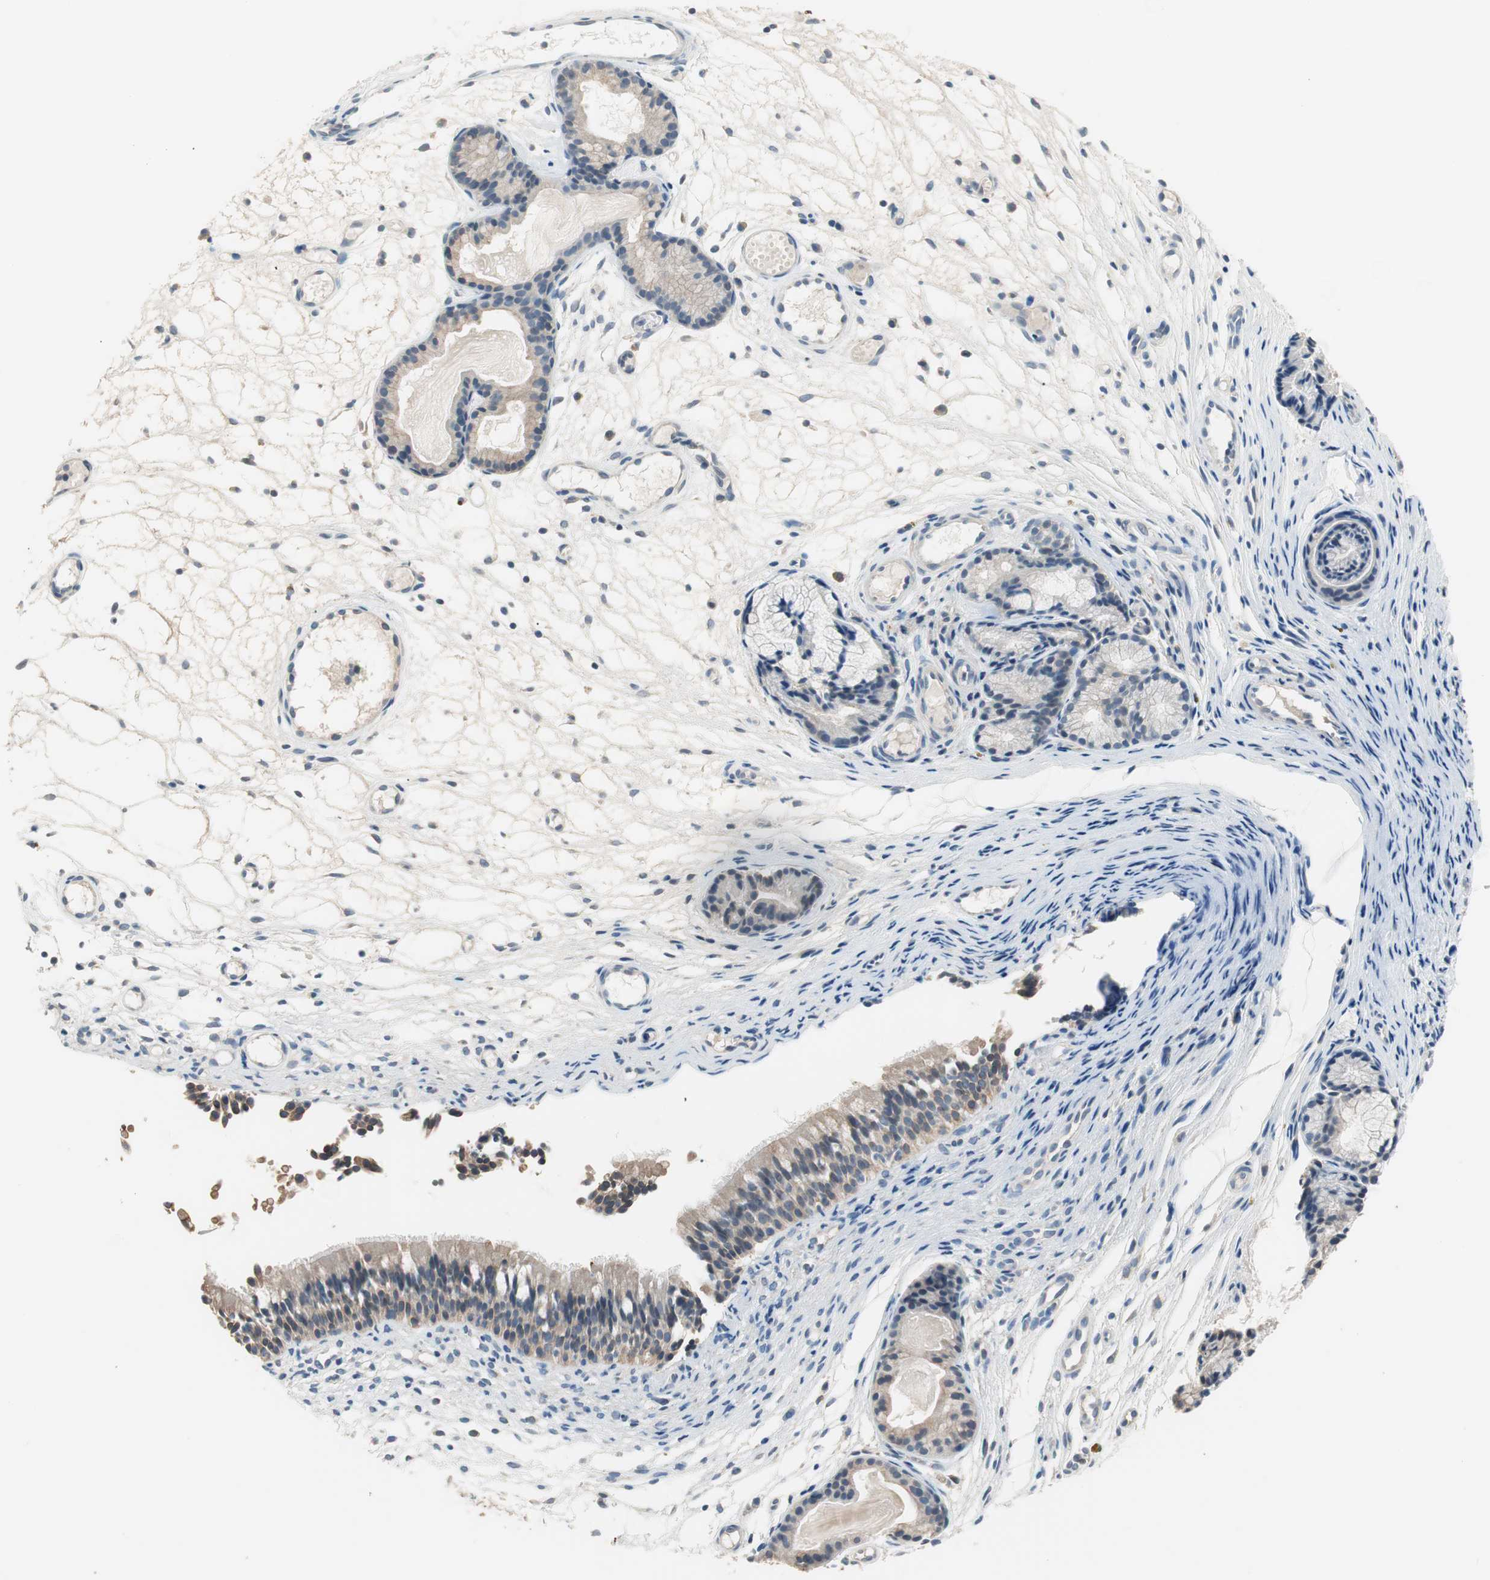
{"staining": {"intensity": "moderate", "quantity": ">75%", "location": "cytoplasmic/membranous"}, "tissue": "nasopharynx", "cell_type": "Respiratory epithelial cells", "image_type": "normal", "snomed": [{"axis": "morphology", "description": "Normal tissue, NOS"}, {"axis": "topography", "description": "Nasopharynx"}], "caption": "Protein expression analysis of normal human nasopharynx reveals moderate cytoplasmic/membranous staining in about >75% of respiratory epithelial cells.", "gene": "FADS2", "patient": {"sex": "female", "age": 54}}